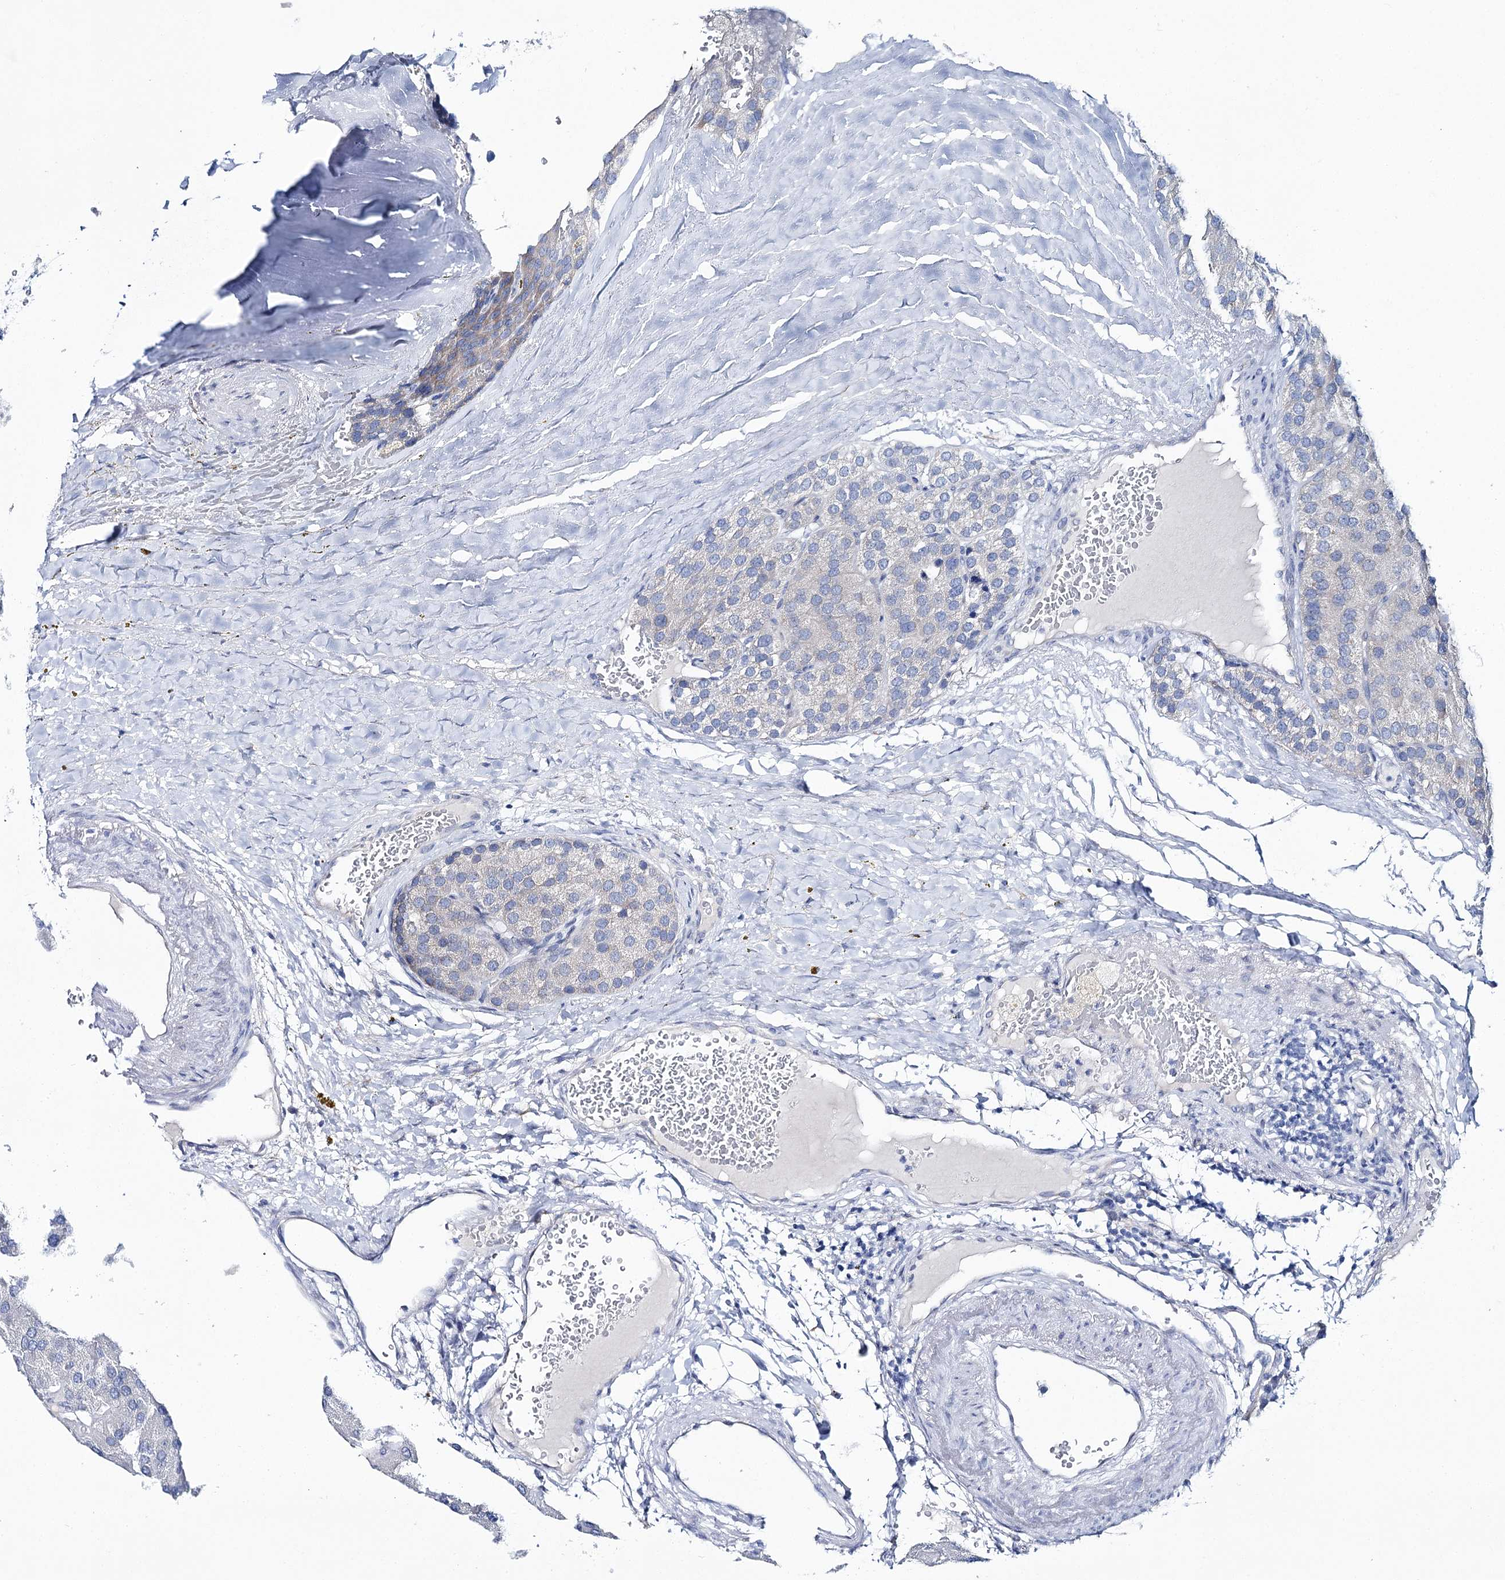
{"staining": {"intensity": "weak", "quantity": "<25%", "location": "cytoplasmic/membranous"}, "tissue": "parathyroid gland", "cell_type": "Glandular cells", "image_type": "normal", "snomed": [{"axis": "morphology", "description": "Normal tissue, NOS"}, {"axis": "morphology", "description": "Adenoma, NOS"}, {"axis": "topography", "description": "Parathyroid gland"}], "caption": "This is a photomicrograph of IHC staining of benign parathyroid gland, which shows no staining in glandular cells. (Stains: DAB IHC with hematoxylin counter stain, Microscopy: brightfield microscopy at high magnification).", "gene": "CSN3", "patient": {"sex": "female", "age": 86}}